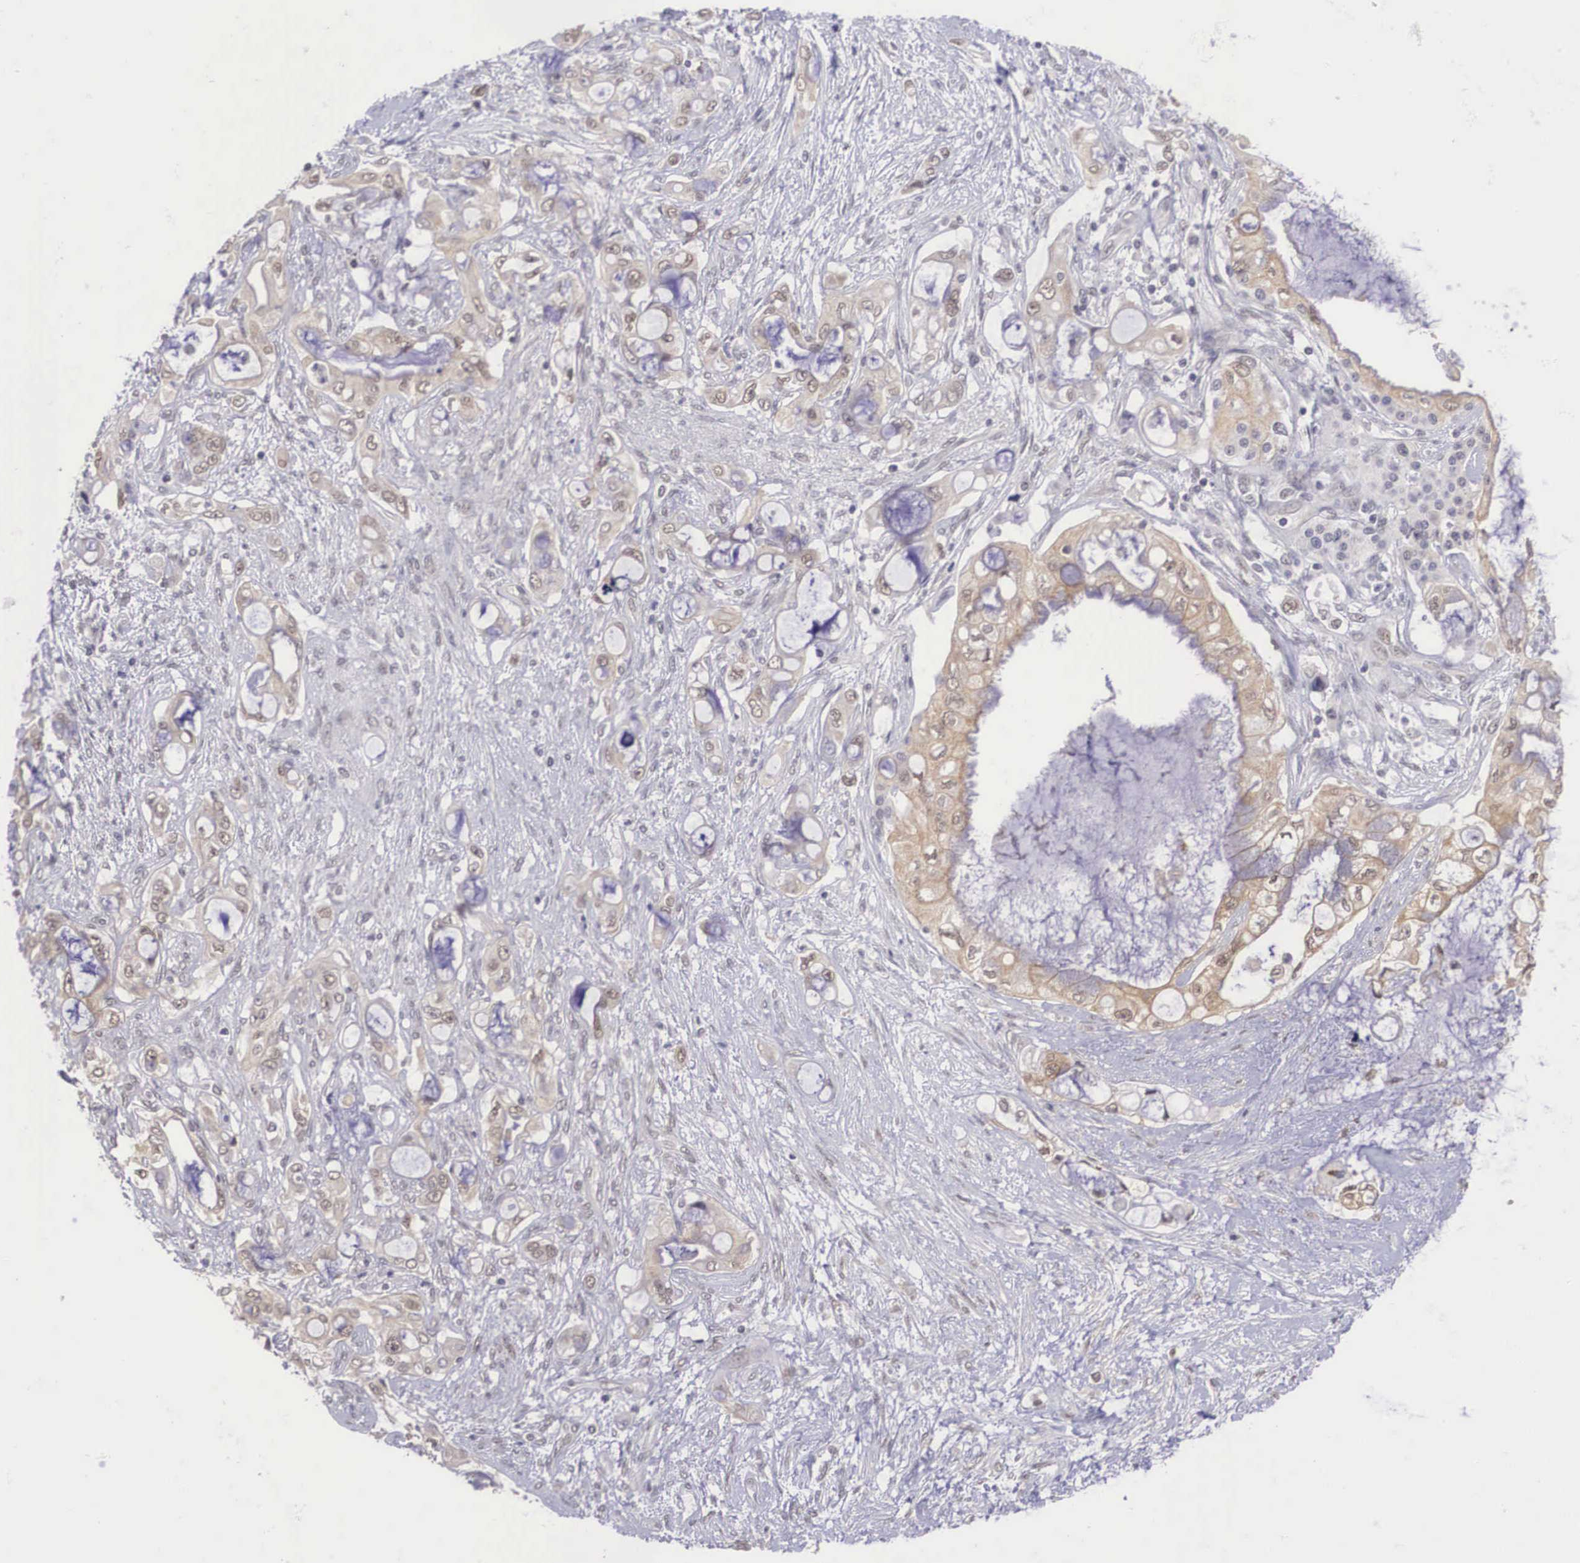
{"staining": {"intensity": "moderate", "quantity": "25%-75%", "location": "cytoplasmic/membranous,nuclear"}, "tissue": "pancreatic cancer", "cell_type": "Tumor cells", "image_type": "cancer", "snomed": [{"axis": "morphology", "description": "Adenocarcinoma, NOS"}, {"axis": "topography", "description": "Pancreas"}], "caption": "Immunohistochemical staining of pancreatic adenocarcinoma demonstrates medium levels of moderate cytoplasmic/membranous and nuclear protein positivity in about 25%-75% of tumor cells.", "gene": "NINL", "patient": {"sex": "female", "age": 70}}